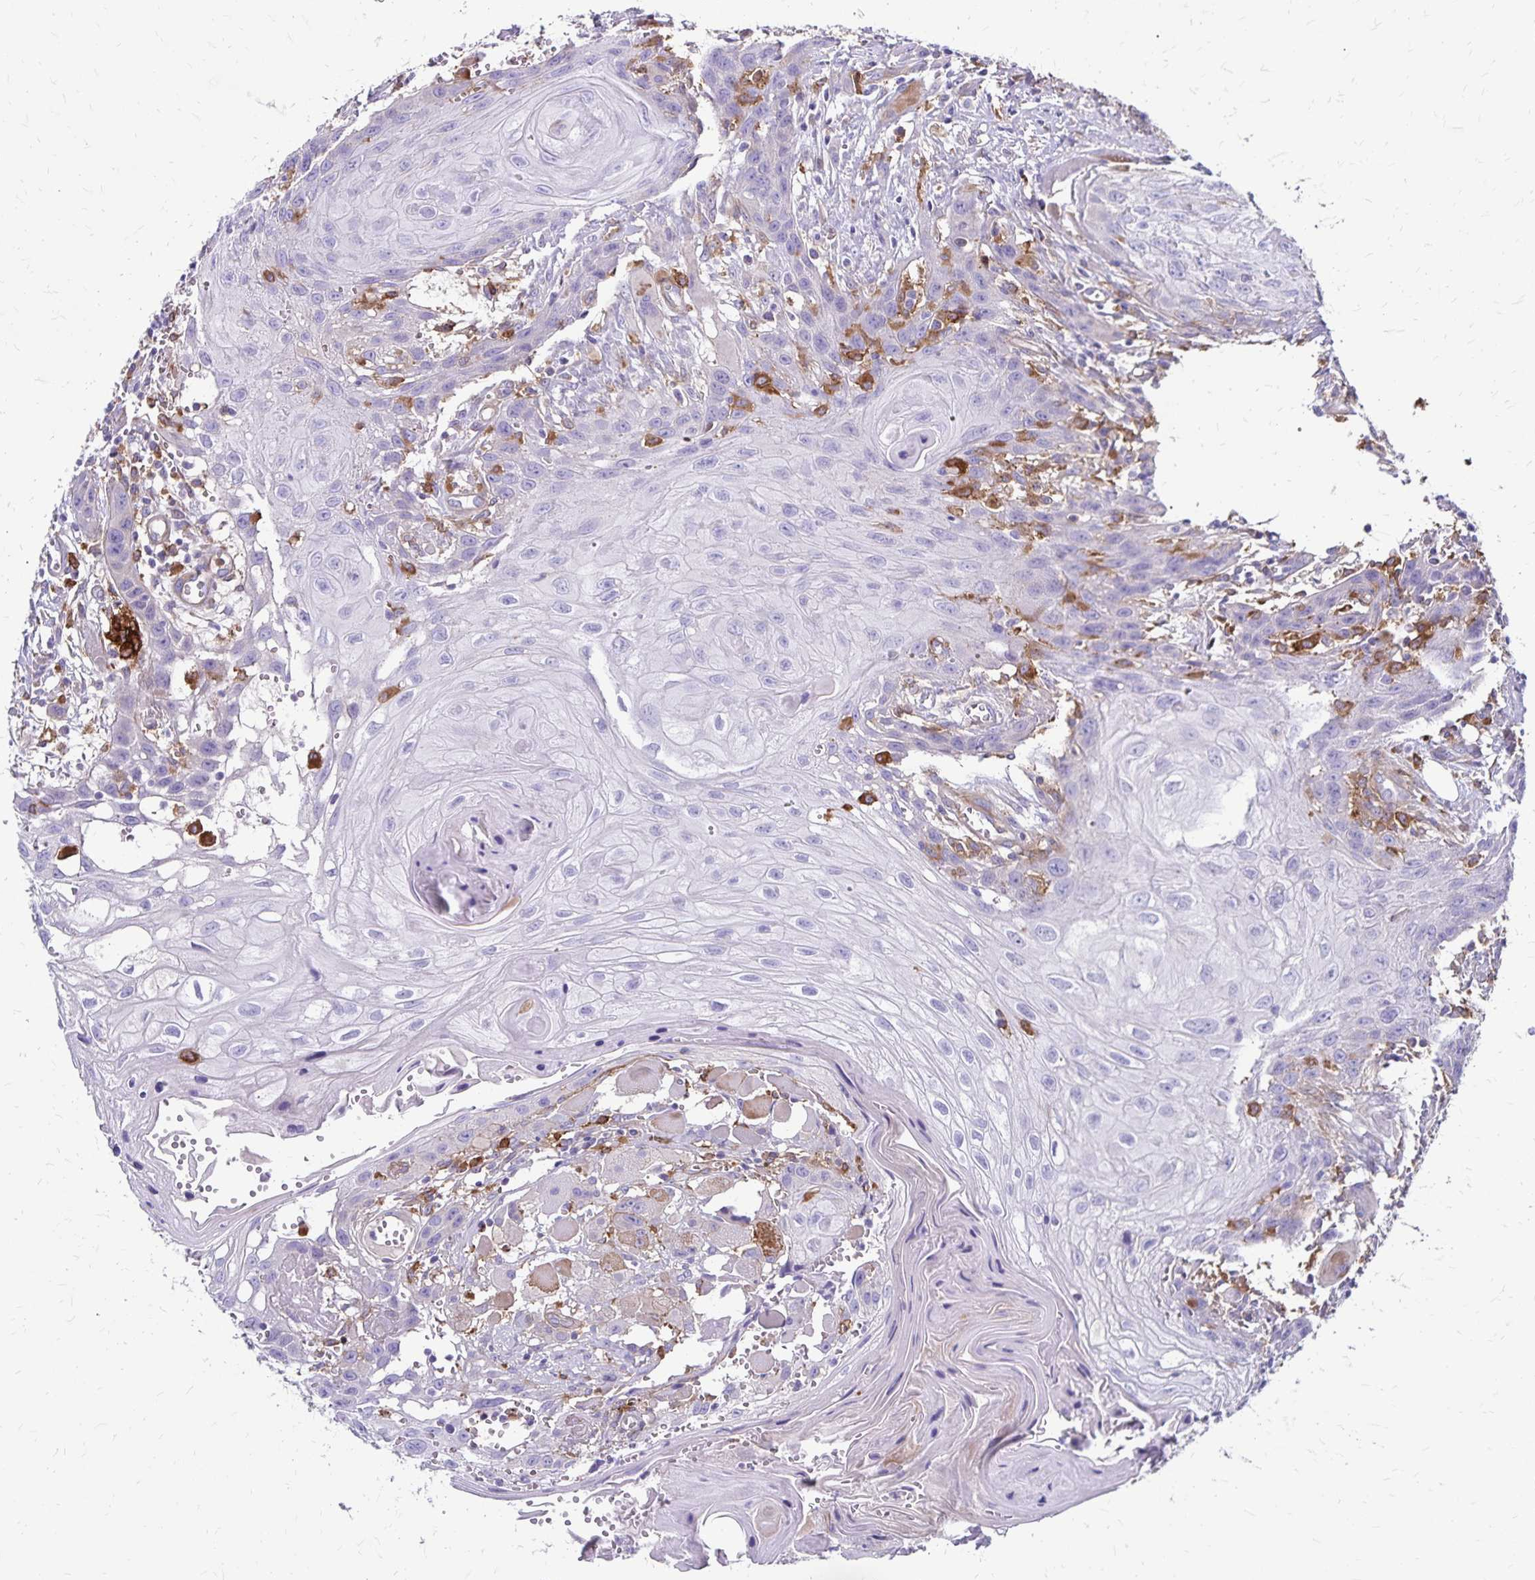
{"staining": {"intensity": "negative", "quantity": "none", "location": "none"}, "tissue": "head and neck cancer", "cell_type": "Tumor cells", "image_type": "cancer", "snomed": [{"axis": "morphology", "description": "Squamous cell carcinoma, NOS"}, {"axis": "topography", "description": "Oral tissue"}, {"axis": "topography", "description": "Head-Neck"}], "caption": "Immunohistochemistry (IHC) of head and neck squamous cell carcinoma exhibits no positivity in tumor cells.", "gene": "TNS3", "patient": {"sex": "male", "age": 58}}